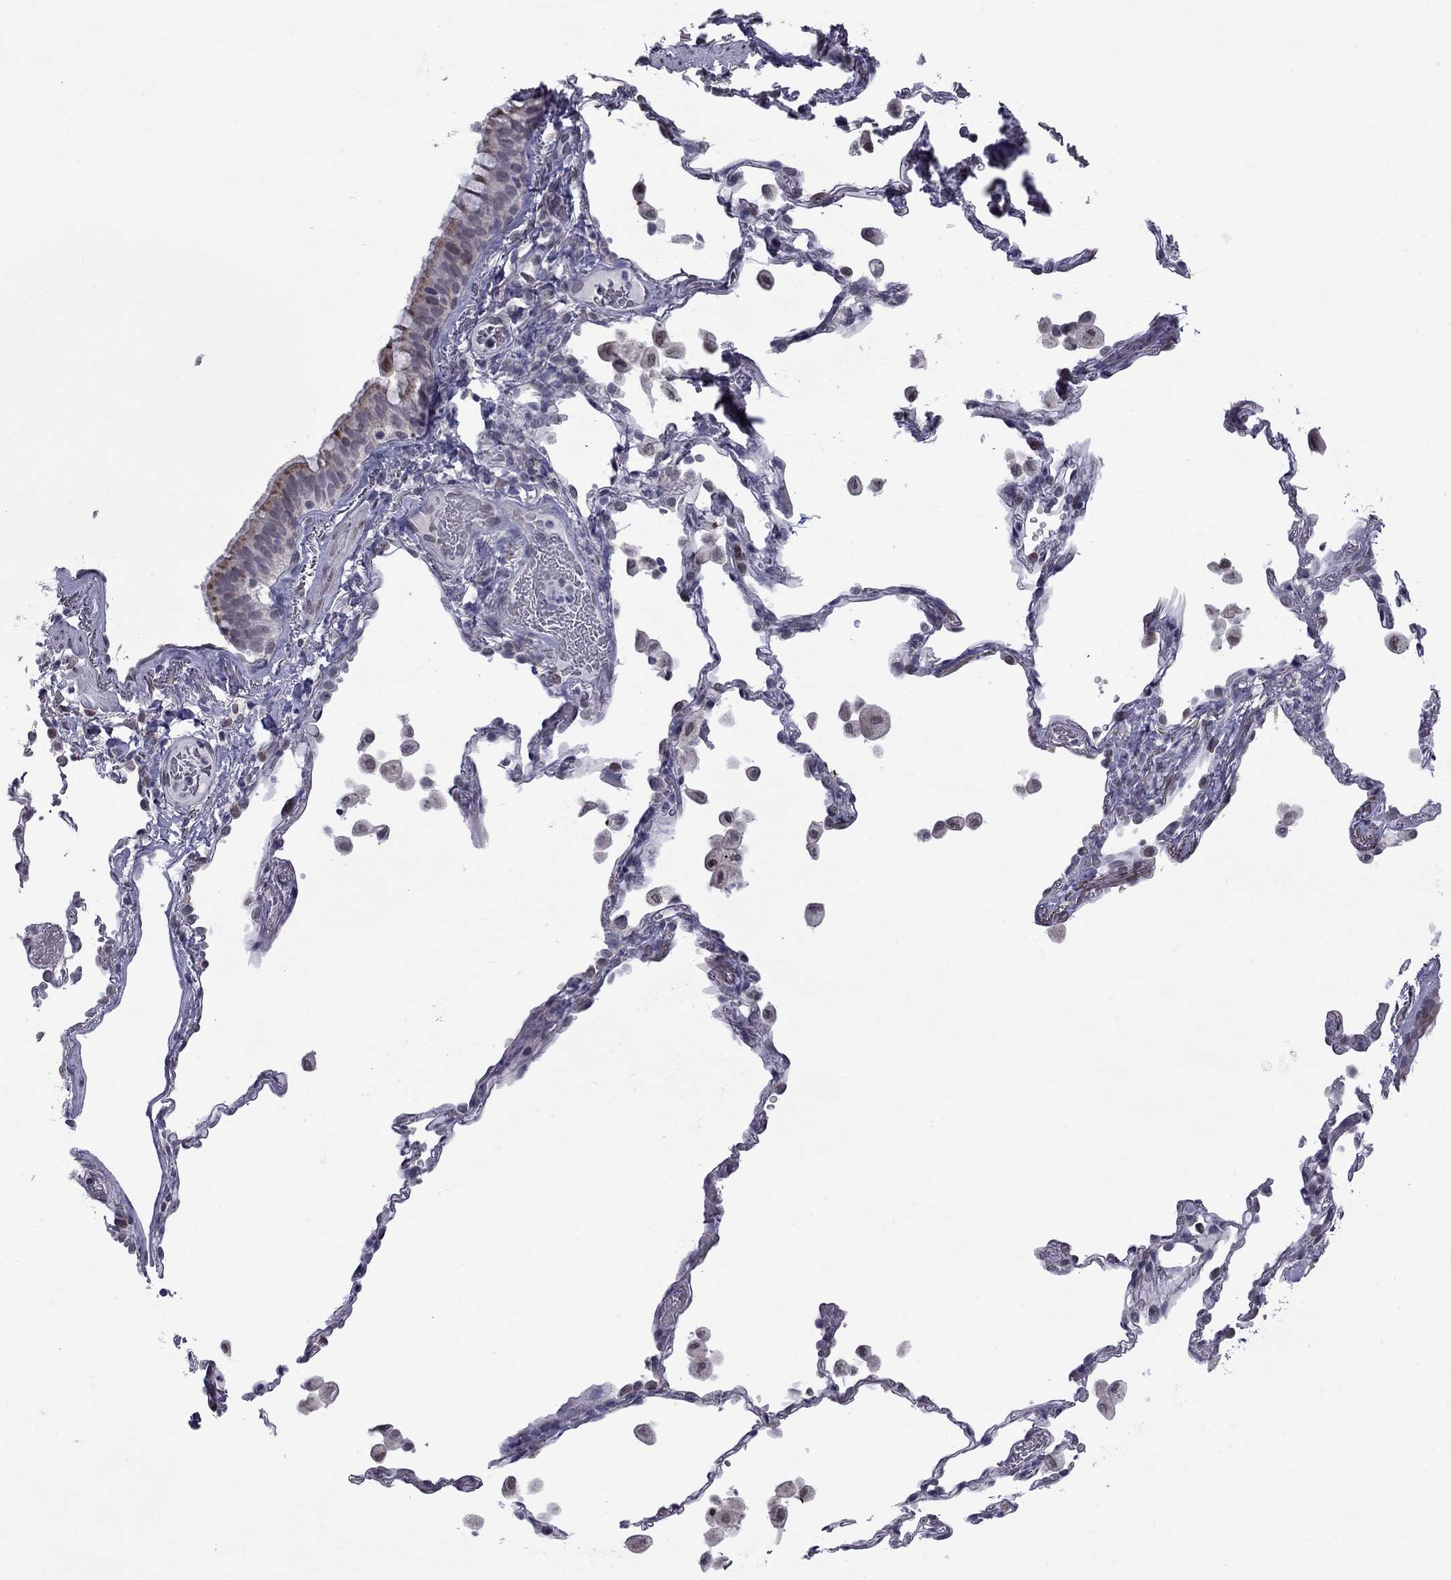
{"staining": {"intensity": "moderate", "quantity": "25%-75%", "location": "cytoplasmic/membranous"}, "tissue": "bronchus", "cell_type": "Respiratory epithelial cells", "image_type": "normal", "snomed": [{"axis": "morphology", "description": "Normal tissue, NOS"}, {"axis": "topography", "description": "Bronchus"}, {"axis": "topography", "description": "Lung"}], "caption": "The image reveals immunohistochemical staining of benign bronchus. There is moderate cytoplasmic/membranous expression is present in about 25%-75% of respiratory epithelial cells.", "gene": "CLTCL1", "patient": {"sex": "male", "age": 54}}